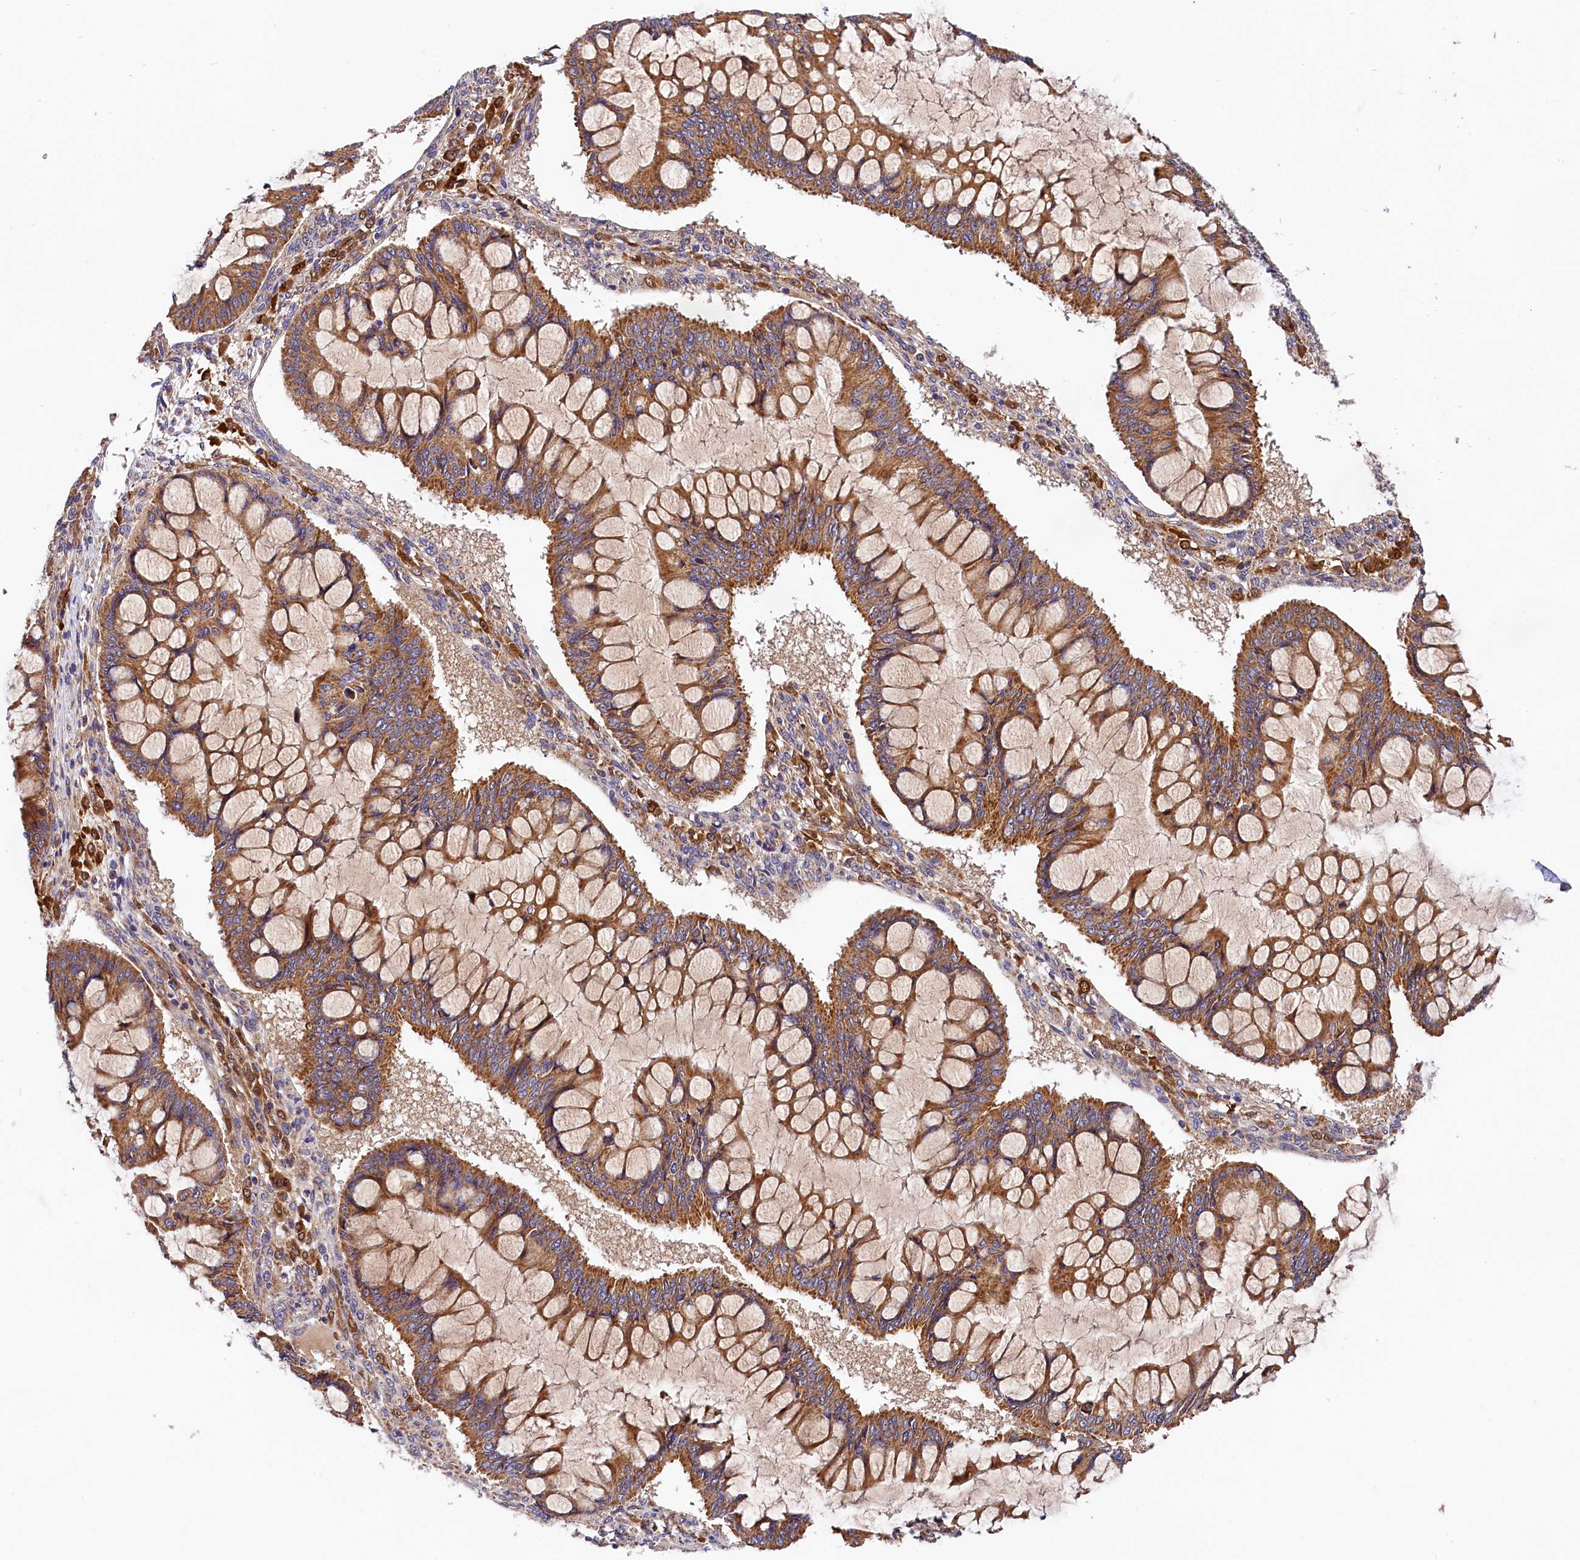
{"staining": {"intensity": "moderate", "quantity": ">75%", "location": "cytoplasmic/membranous"}, "tissue": "ovarian cancer", "cell_type": "Tumor cells", "image_type": "cancer", "snomed": [{"axis": "morphology", "description": "Cystadenocarcinoma, mucinous, NOS"}, {"axis": "topography", "description": "Ovary"}], "caption": "IHC image of neoplastic tissue: human ovarian mucinous cystadenocarcinoma stained using immunohistochemistry (IHC) reveals medium levels of moderate protein expression localized specifically in the cytoplasmic/membranous of tumor cells, appearing as a cytoplasmic/membranous brown color.", "gene": "SPG11", "patient": {"sex": "female", "age": 73}}